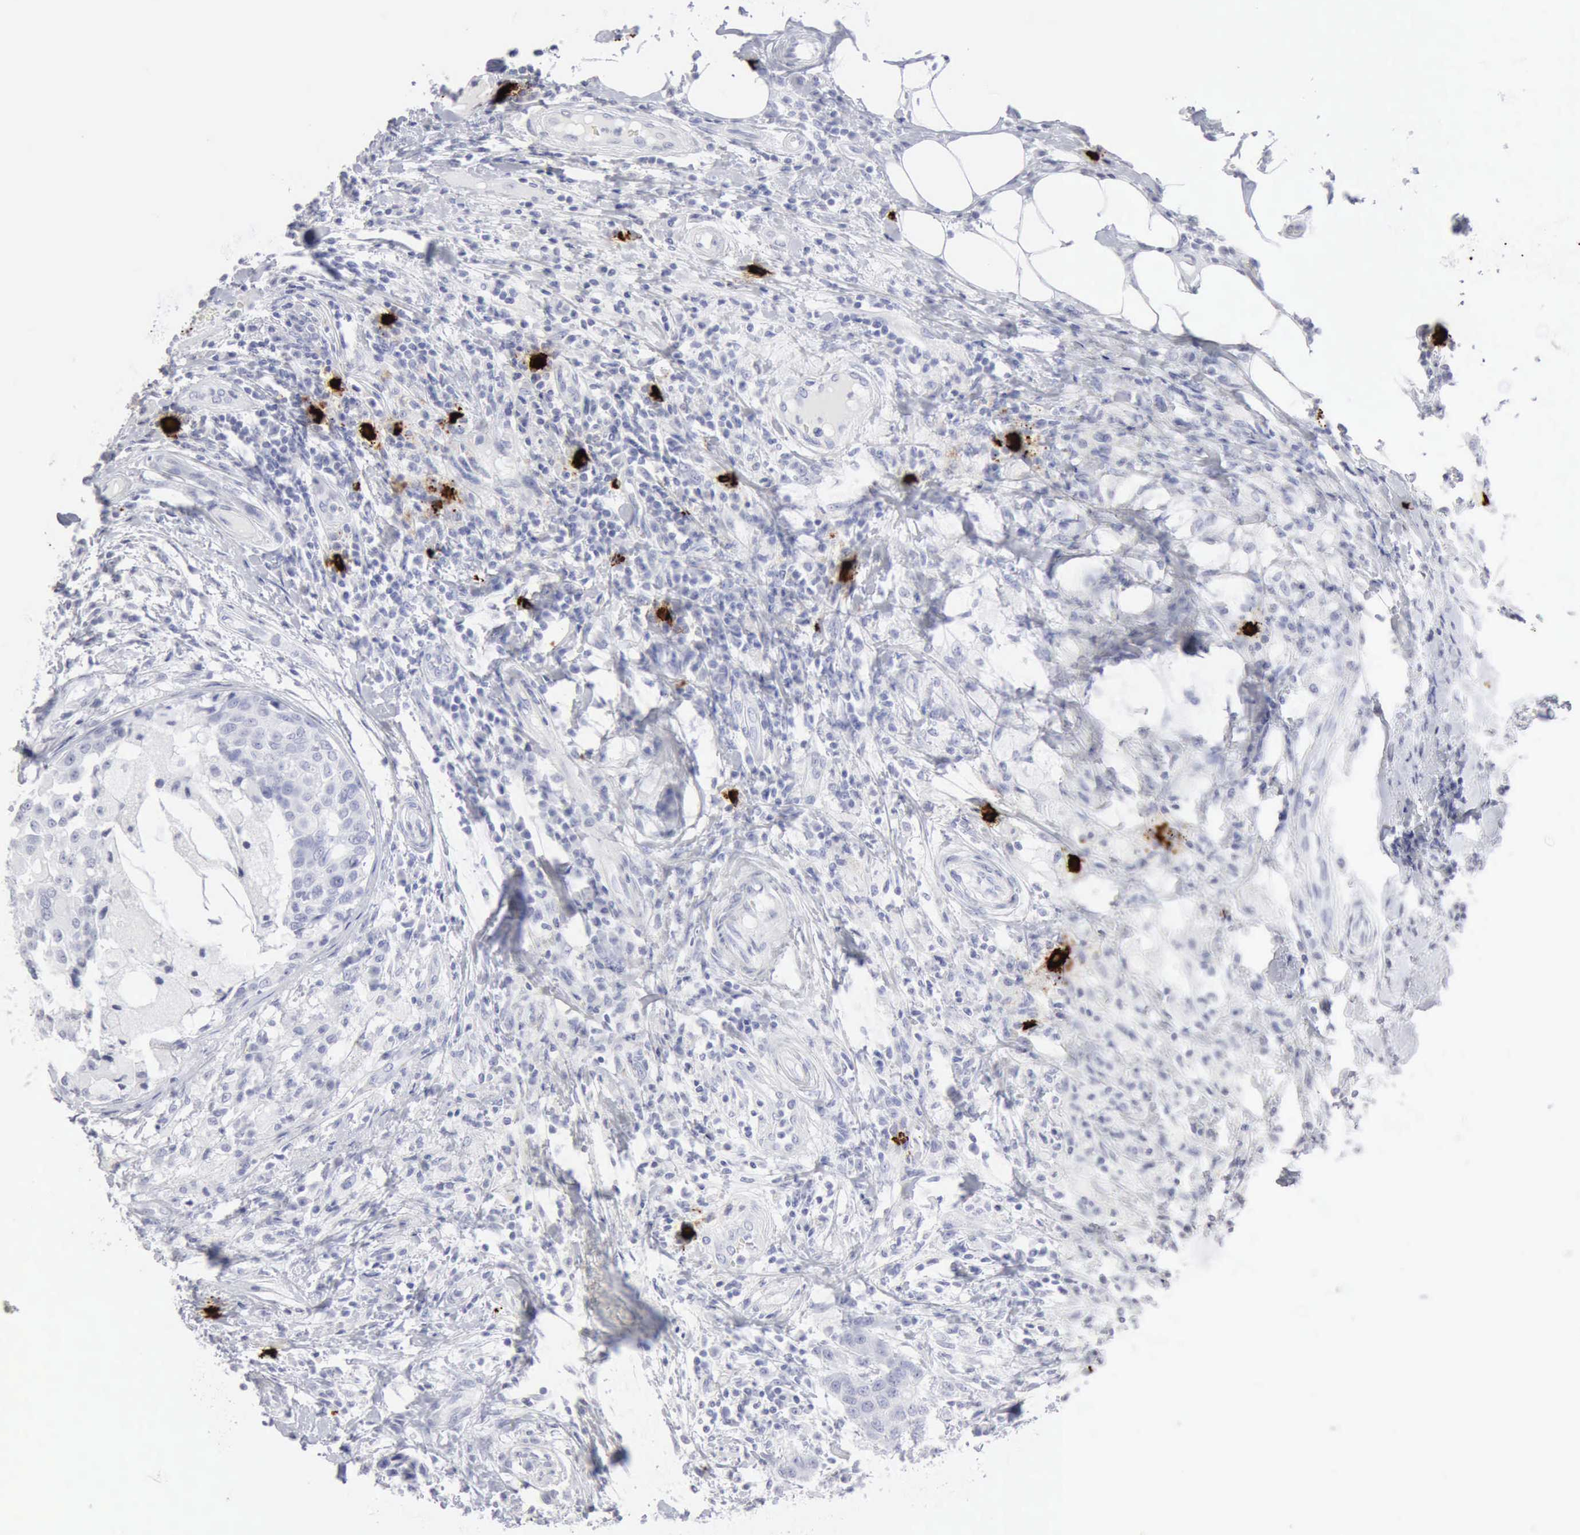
{"staining": {"intensity": "negative", "quantity": "none", "location": "none"}, "tissue": "breast cancer", "cell_type": "Tumor cells", "image_type": "cancer", "snomed": [{"axis": "morphology", "description": "Duct carcinoma"}, {"axis": "topography", "description": "Breast"}], "caption": "IHC photomicrograph of infiltrating ductal carcinoma (breast) stained for a protein (brown), which reveals no expression in tumor cells.", "gene": "CMA1", "patient": {"sex": "female", "age": 27}}